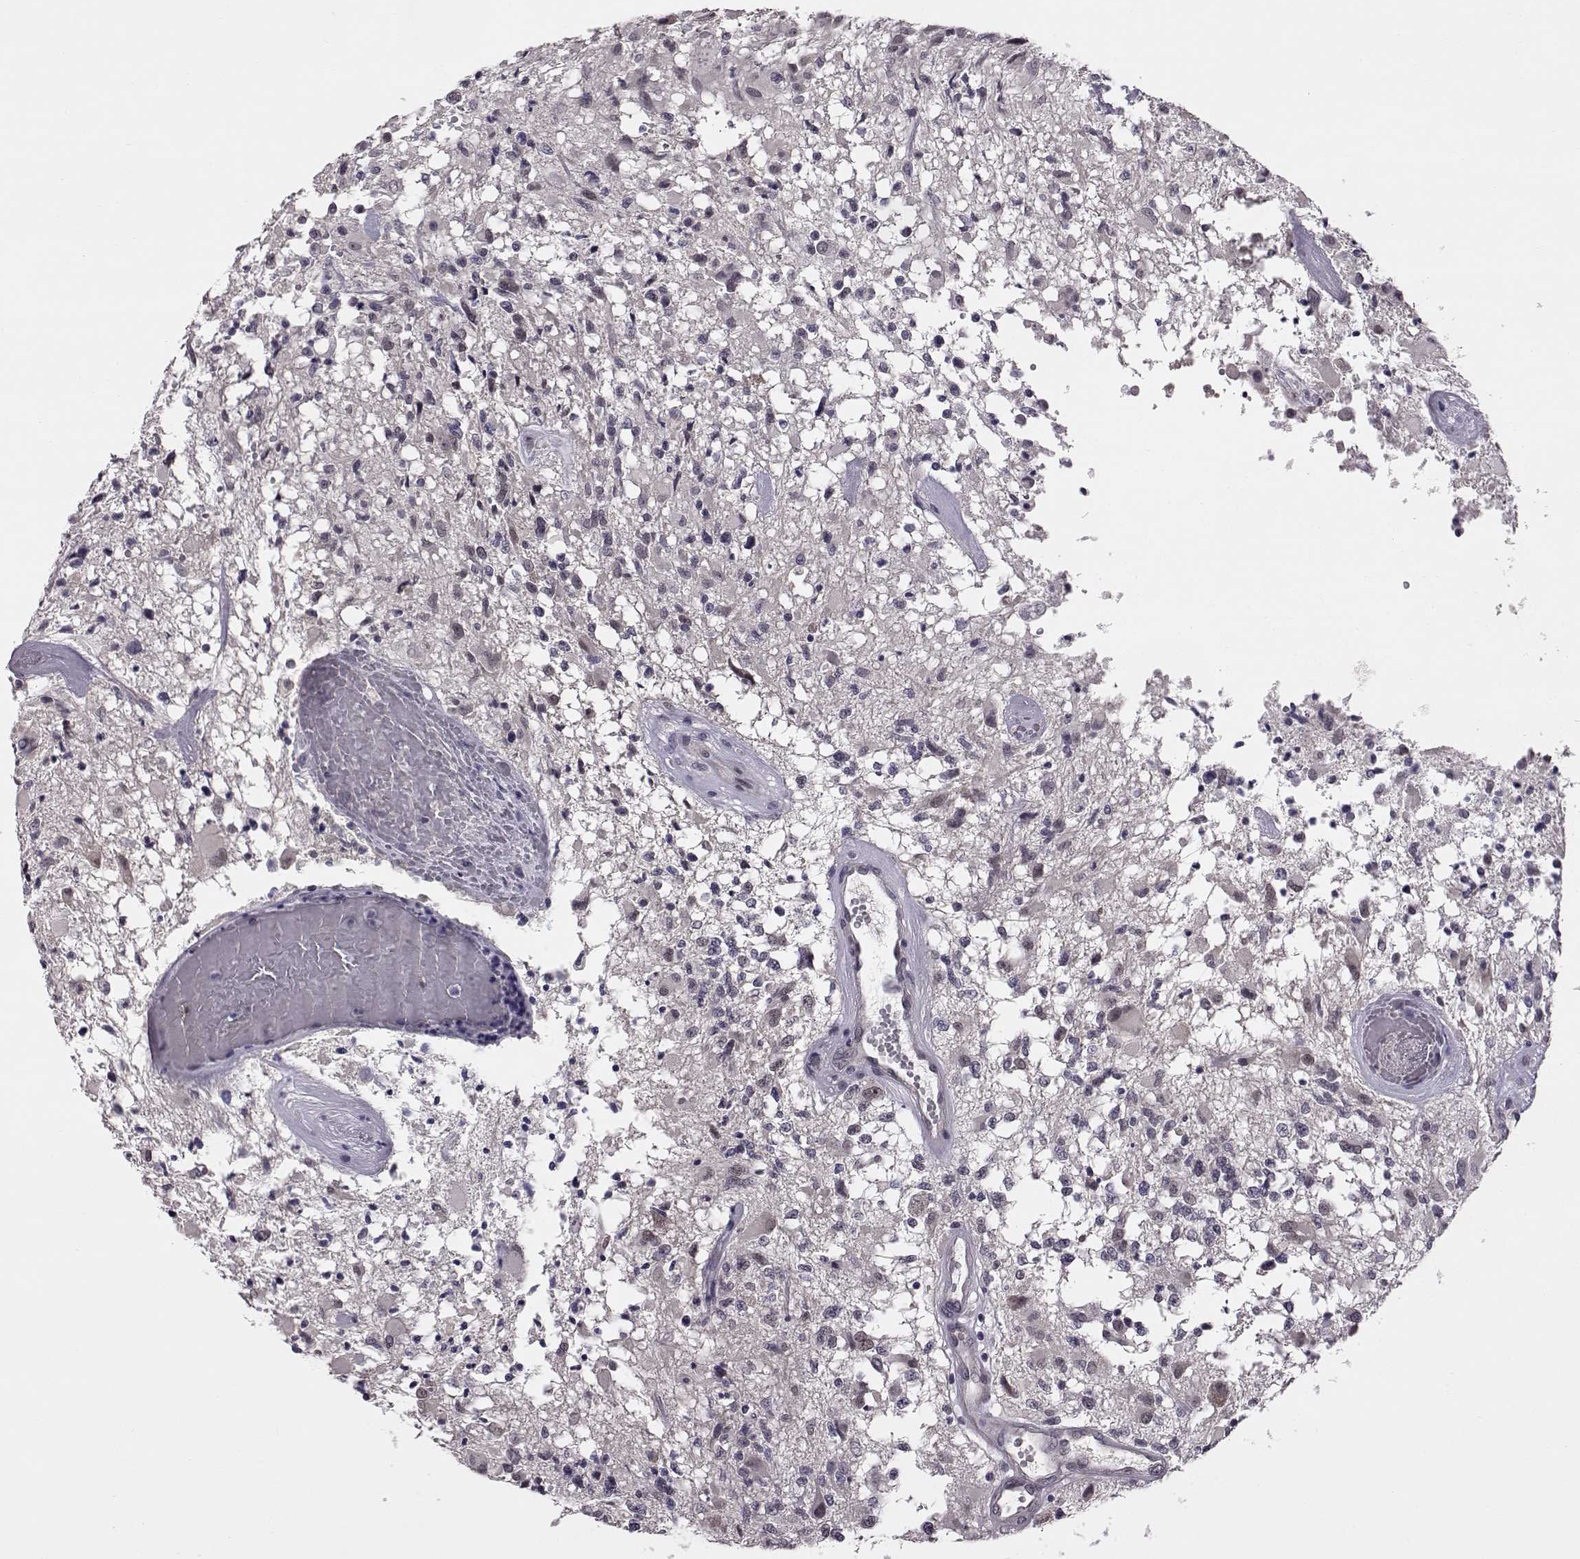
{"staining": {"intensity": "negative", "quantity": "none", "location": "none"}, "tissue": "glioma", "cell_type": "Tumor cells", "image_type": "cancer", "snomed": [{"axis": "morphology", "description": "Glioma, malignant, High grade"}, {"axis": "topography", "description": "Brain"}], "caption": "A high-resolution histopathology image shows IHC staining of malignant glioma (high-grade), which exhibits no significant expression in tumor cells.", "gene": "C10orf62", "patient": {"sex": "female", "age": 63}}